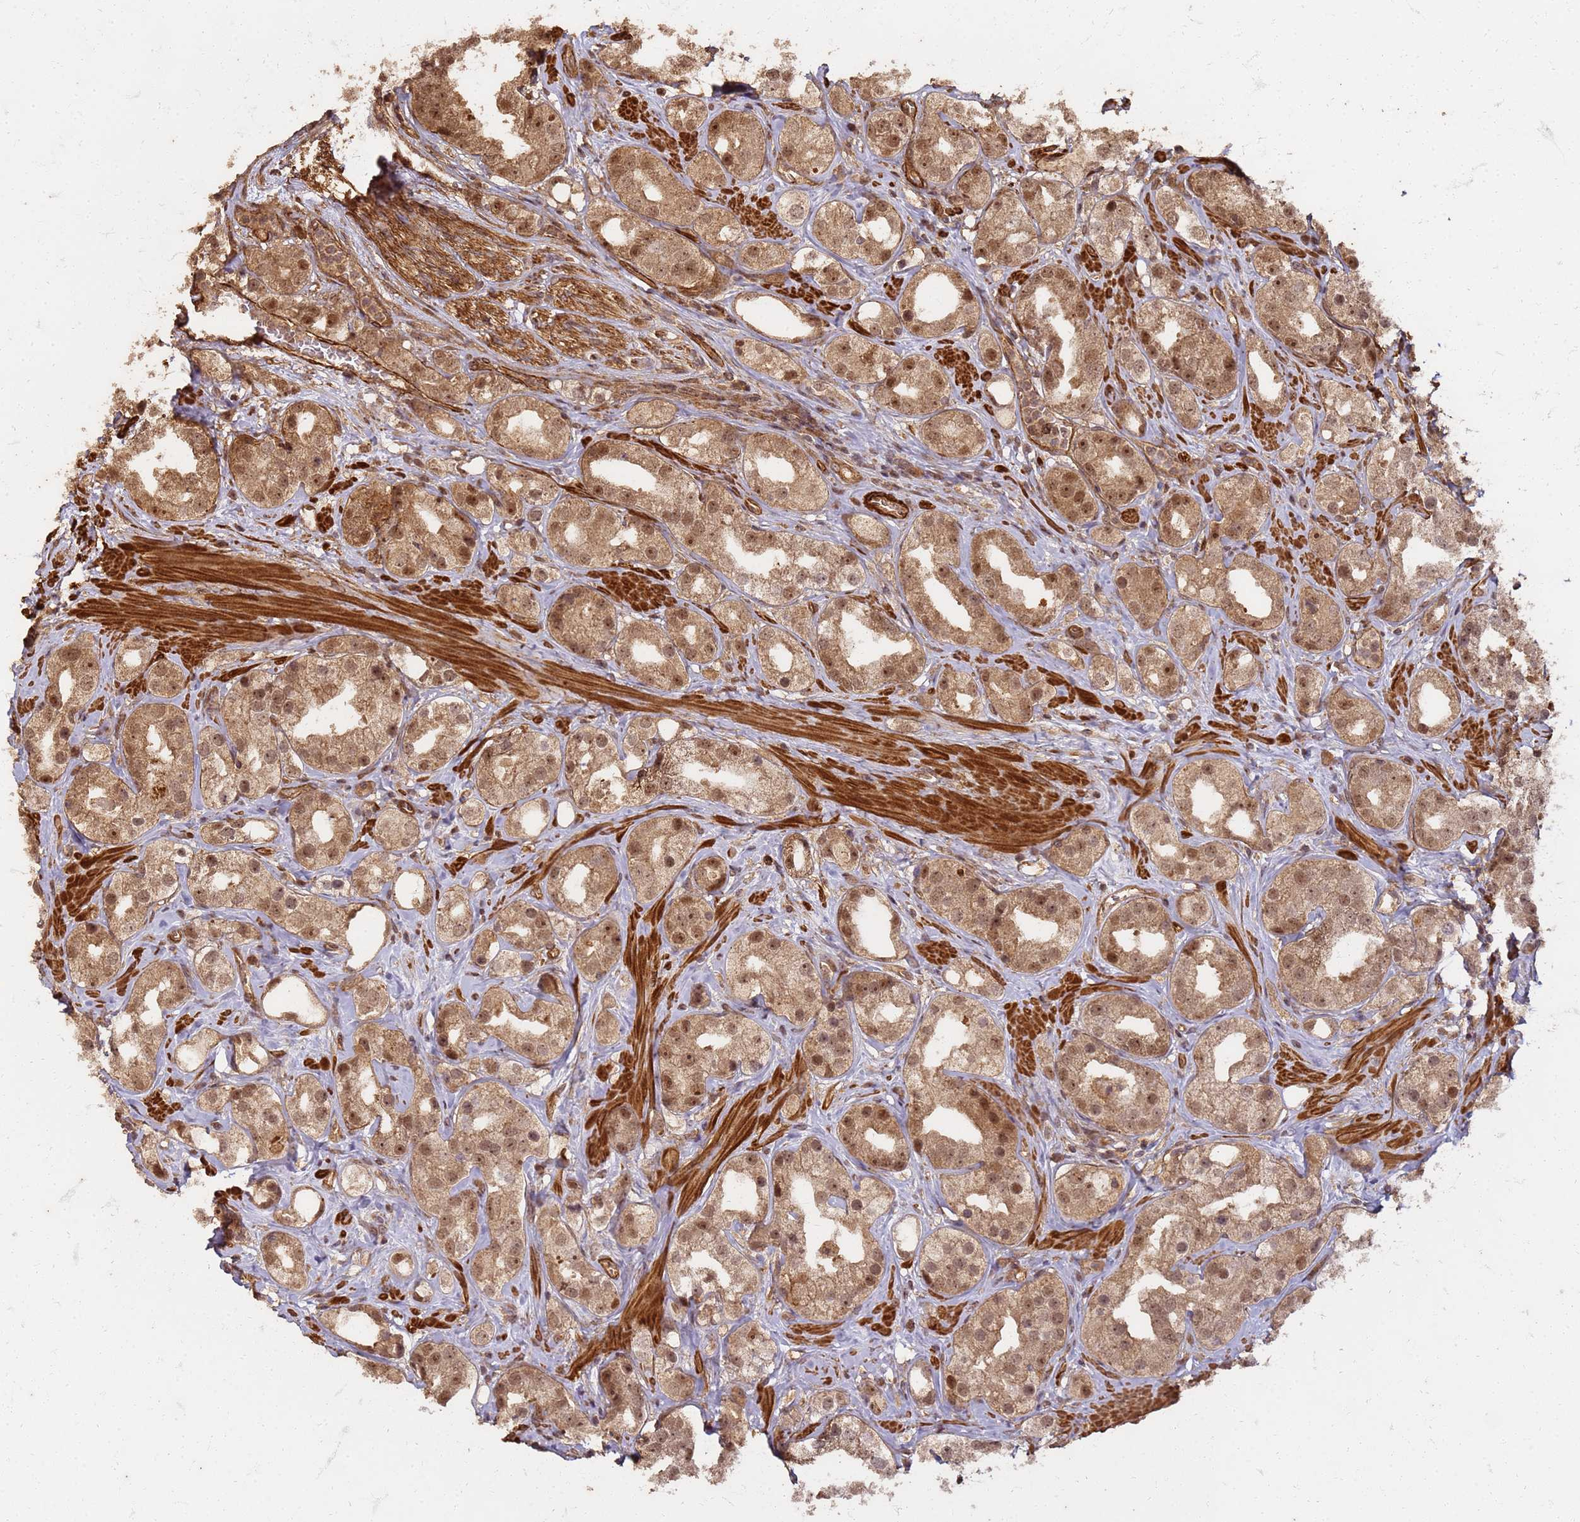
{"staining": {"intensity": "moderate", "quantity": ">75%", "location": "cytoplasmic/membranous,nuclear"}, "tissue": "prostate cancer", "cell_type": "Tumor cells", "image_type": "cancer", "snomed": [{"axis": "morphology", "description": "Adenocarcinoma, NOS"}, {"axis": "topography", "description": "Prostate"}], "caption": "DAB immunohistochemical staining of prostate adenocarcinoma shows moderate cytoplasmic/membranous and nuclear protein staining in approximately >75% of tumor cells.", "gene": "KIF26A", "patient": {"sex": "male", "age": 79}}